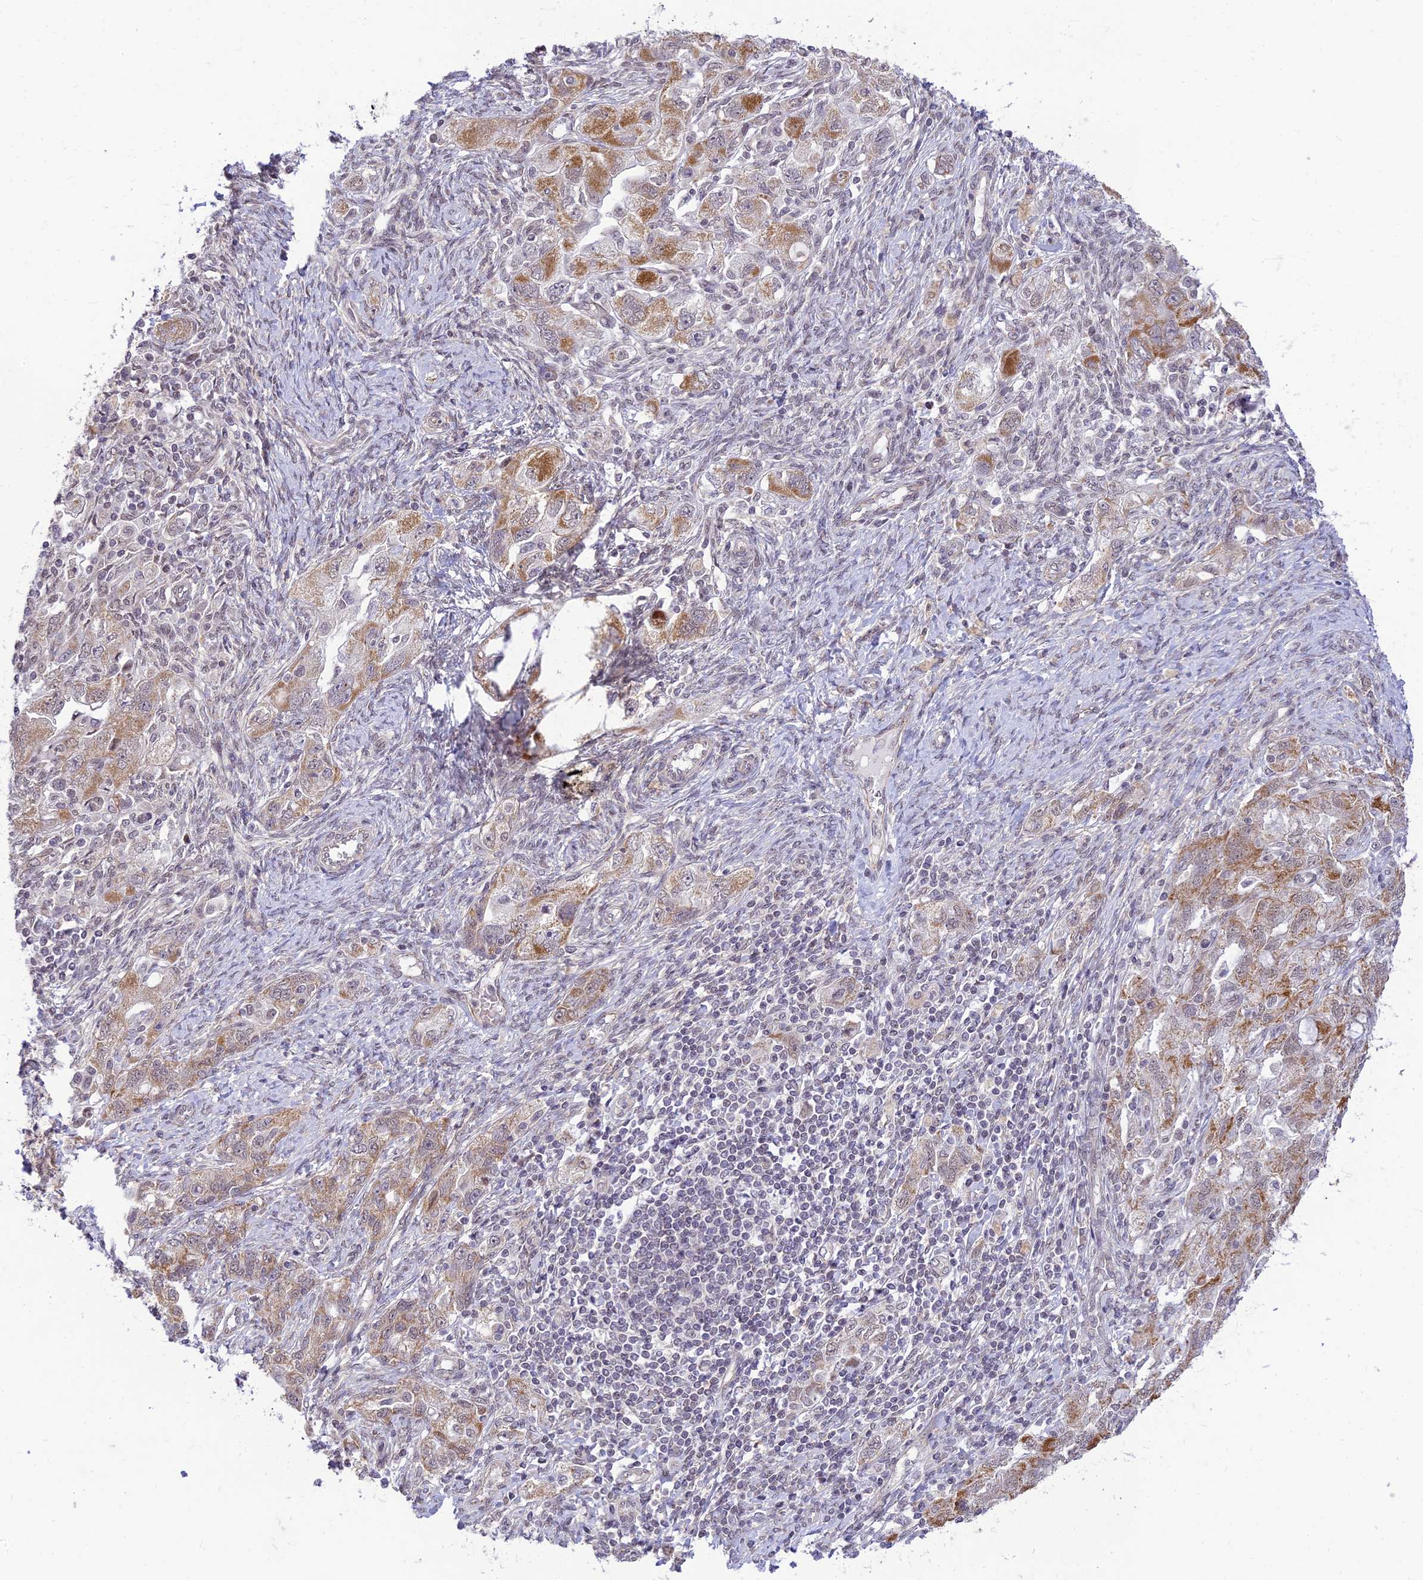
{"staining": {"intensity": "moderate", "quantity": "25%-75%", "location": "cytoplasmic/membranous"}, "tissue": "ovarian cancer", "cell_type": "Tumor cells", "image_type": "cancer", "snomed": [{"axis": "morphology", "description": "Carcinoma, NOS"}, {"axis": "morphology", "description": "Cystadenocarcinoma, serous, NOS"}, {"axis": "topography", "description": "Ovary"}], "caption": "Immunohistochemical staining of human ovarian serous cystadenocarcinoma displays medium levels of moderate cytoplasmic/membranous positivity in approximately 25%-75% of tumor cells. Using DAB (3,3'-diaminobenzidine) (brown) and hematoxylin (blue) stains, captured at high magnification using brightfield microscopy.", "gene": "MICOS13", "patient": {"sex": "female", "age": 69}}